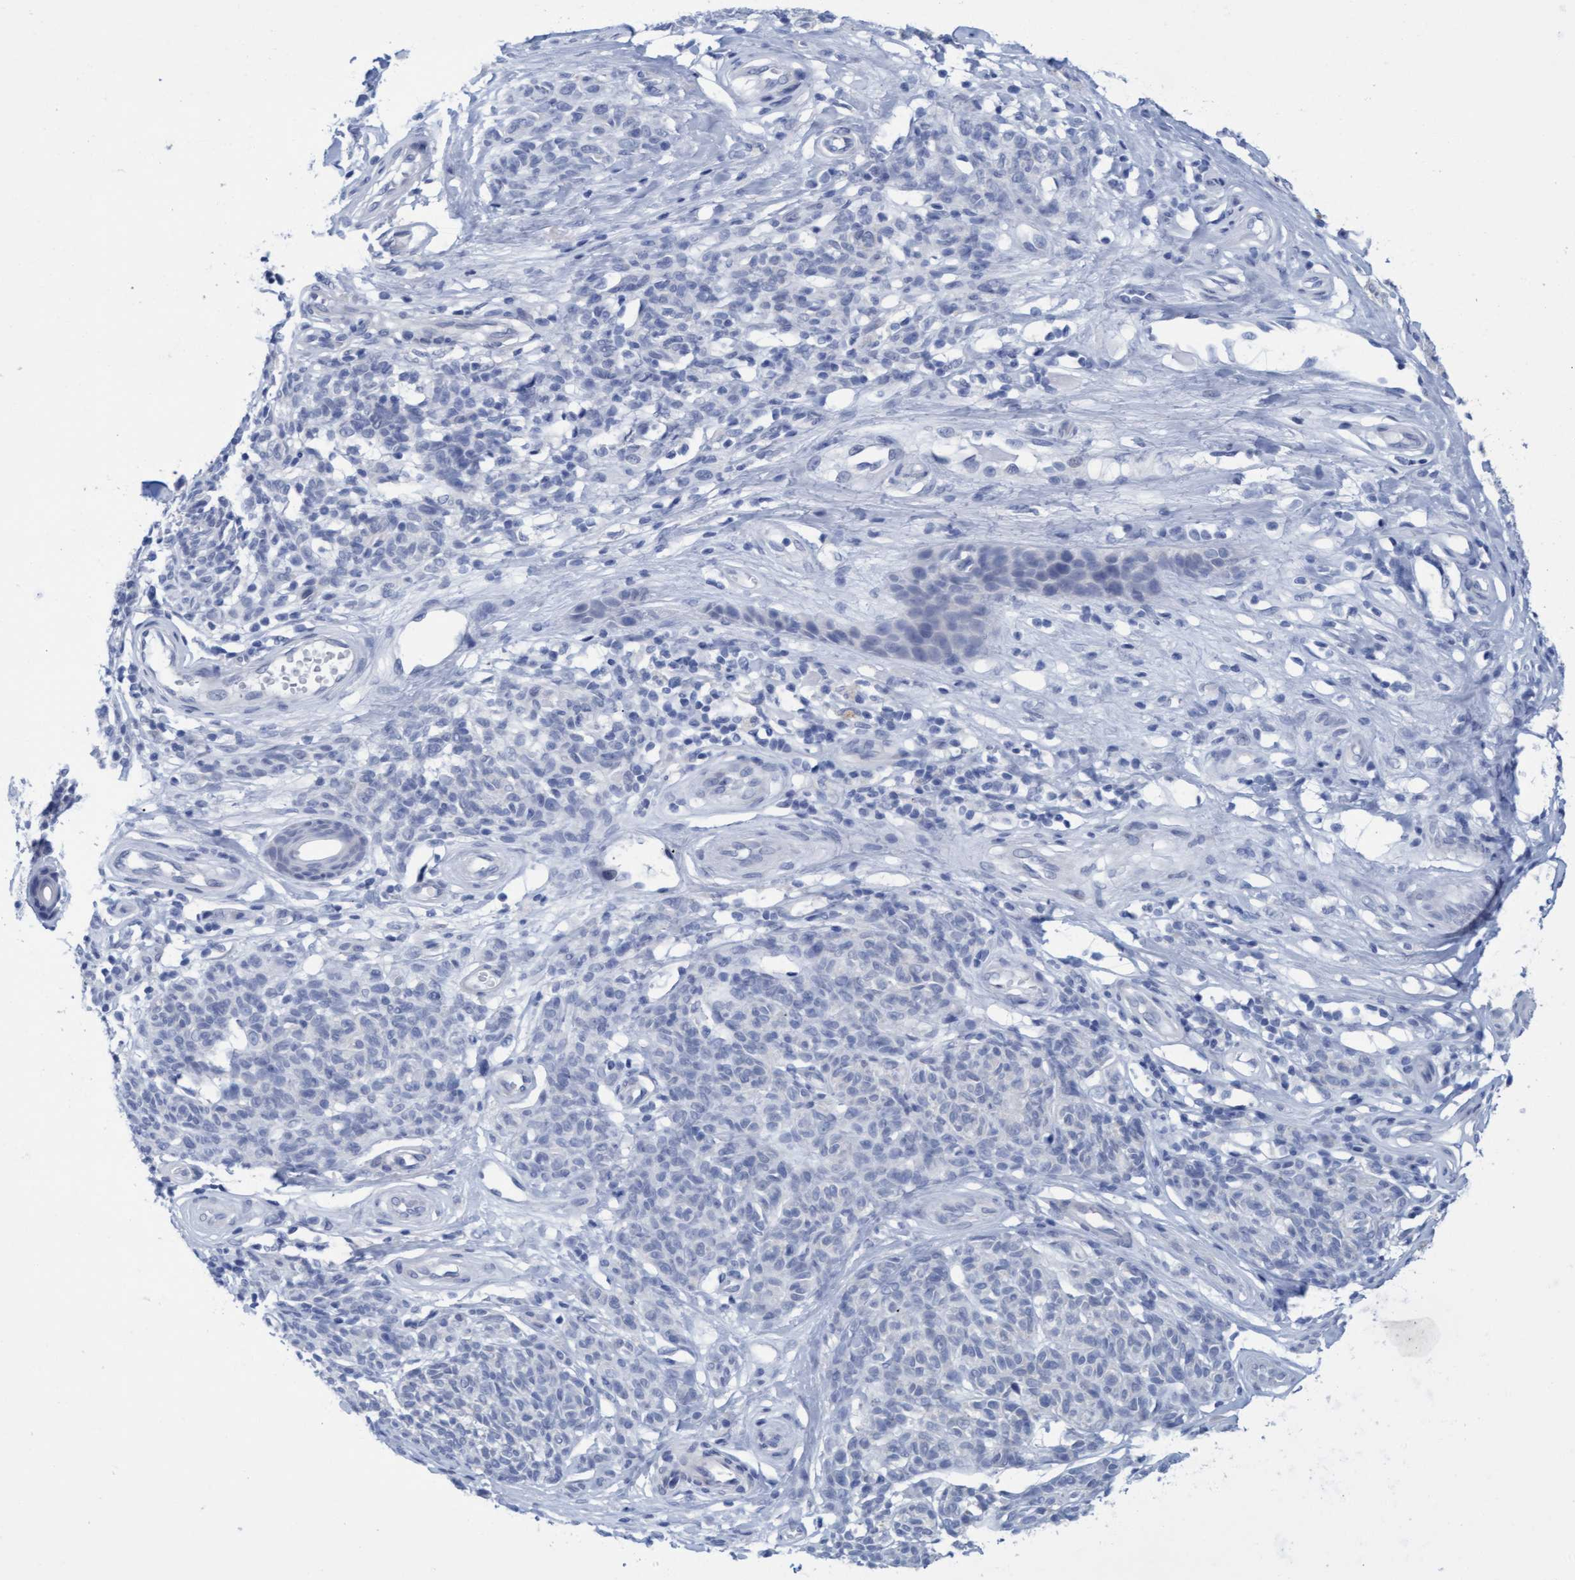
{"staining": {"intensity": "negative", "quantity": "none", "location": "none"}, "tissue": "melanoma", "cell_type": "Tumor cells", "image_type": "cancer", "snomed": [{"axis": "morphology", "description": "Malignant melanoma, NOS"}, {"axis": "topography", "description": "Skin"}], "caption": "Tumor cells are negative for brown protein staining in melanoma.", "gene": "SSTR3", "patient": {"sex": "female", "age": 64}}